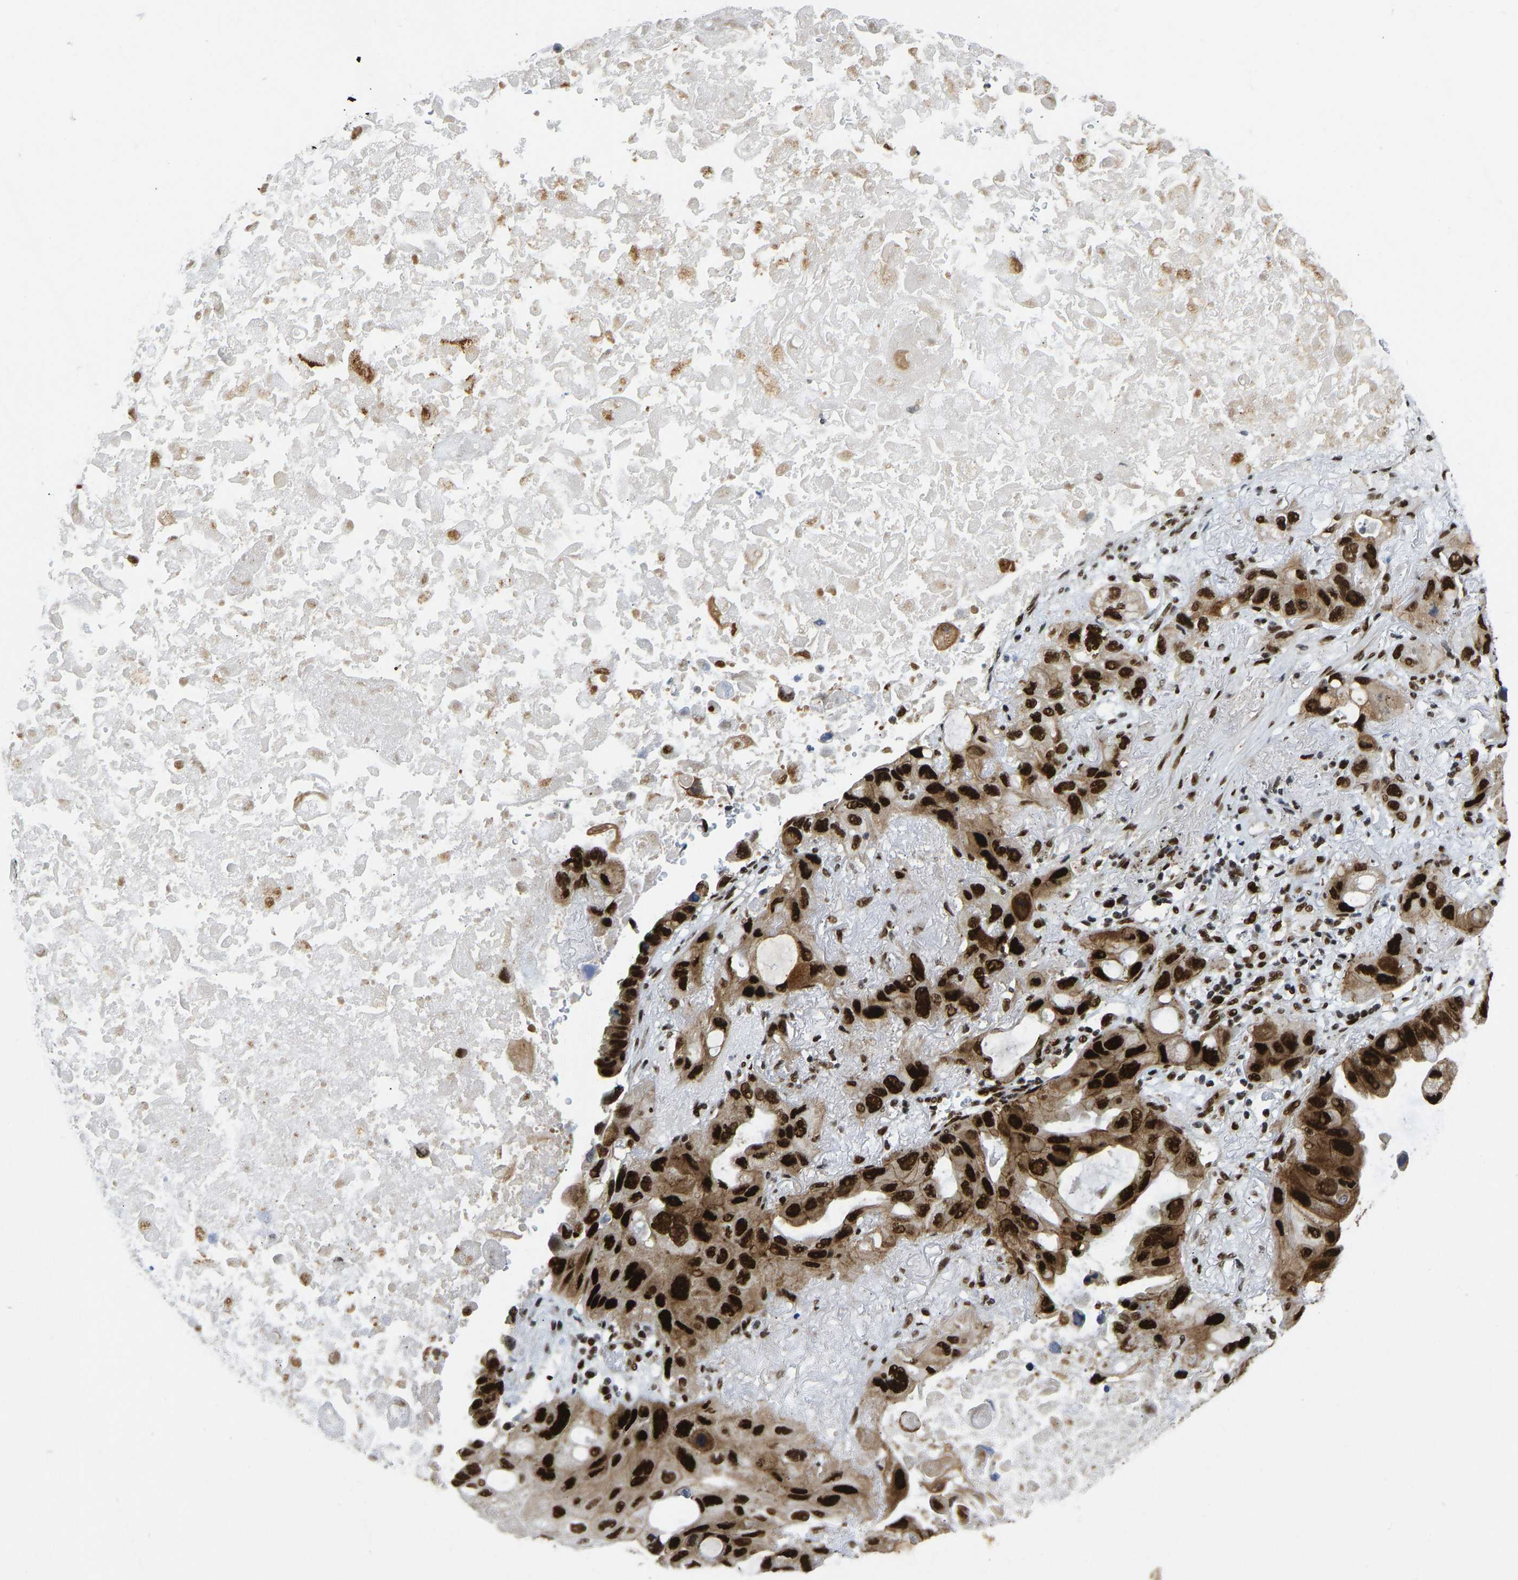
{"staining": {"intensity": "strong", "quantity": ">75%", "location": "cytoplasmic/membranous,nuclear"}, "tissue": "lung cancer", "cell_type": "Tumor cells", "image_type": "cancer", "snomed": [{"axis": "morphology", "description": "Squamous cell carcinoma, NOS"}, {"axis": "topography", "description": "Lung"}], "caption": "Tumor cells reveal high levels of strong cytoplasmic/membranous and nuclear staining in approximately >75% of cells in lung squamous cell carcinoma. Using DAB (3,3'-diaminobenzidine) (brown) and hematoxylin (blue) stains, captured at high magnification using brightfield microscopy.", "gene": "FOXK1", "patient": {"sex": "female", "age": 73}}